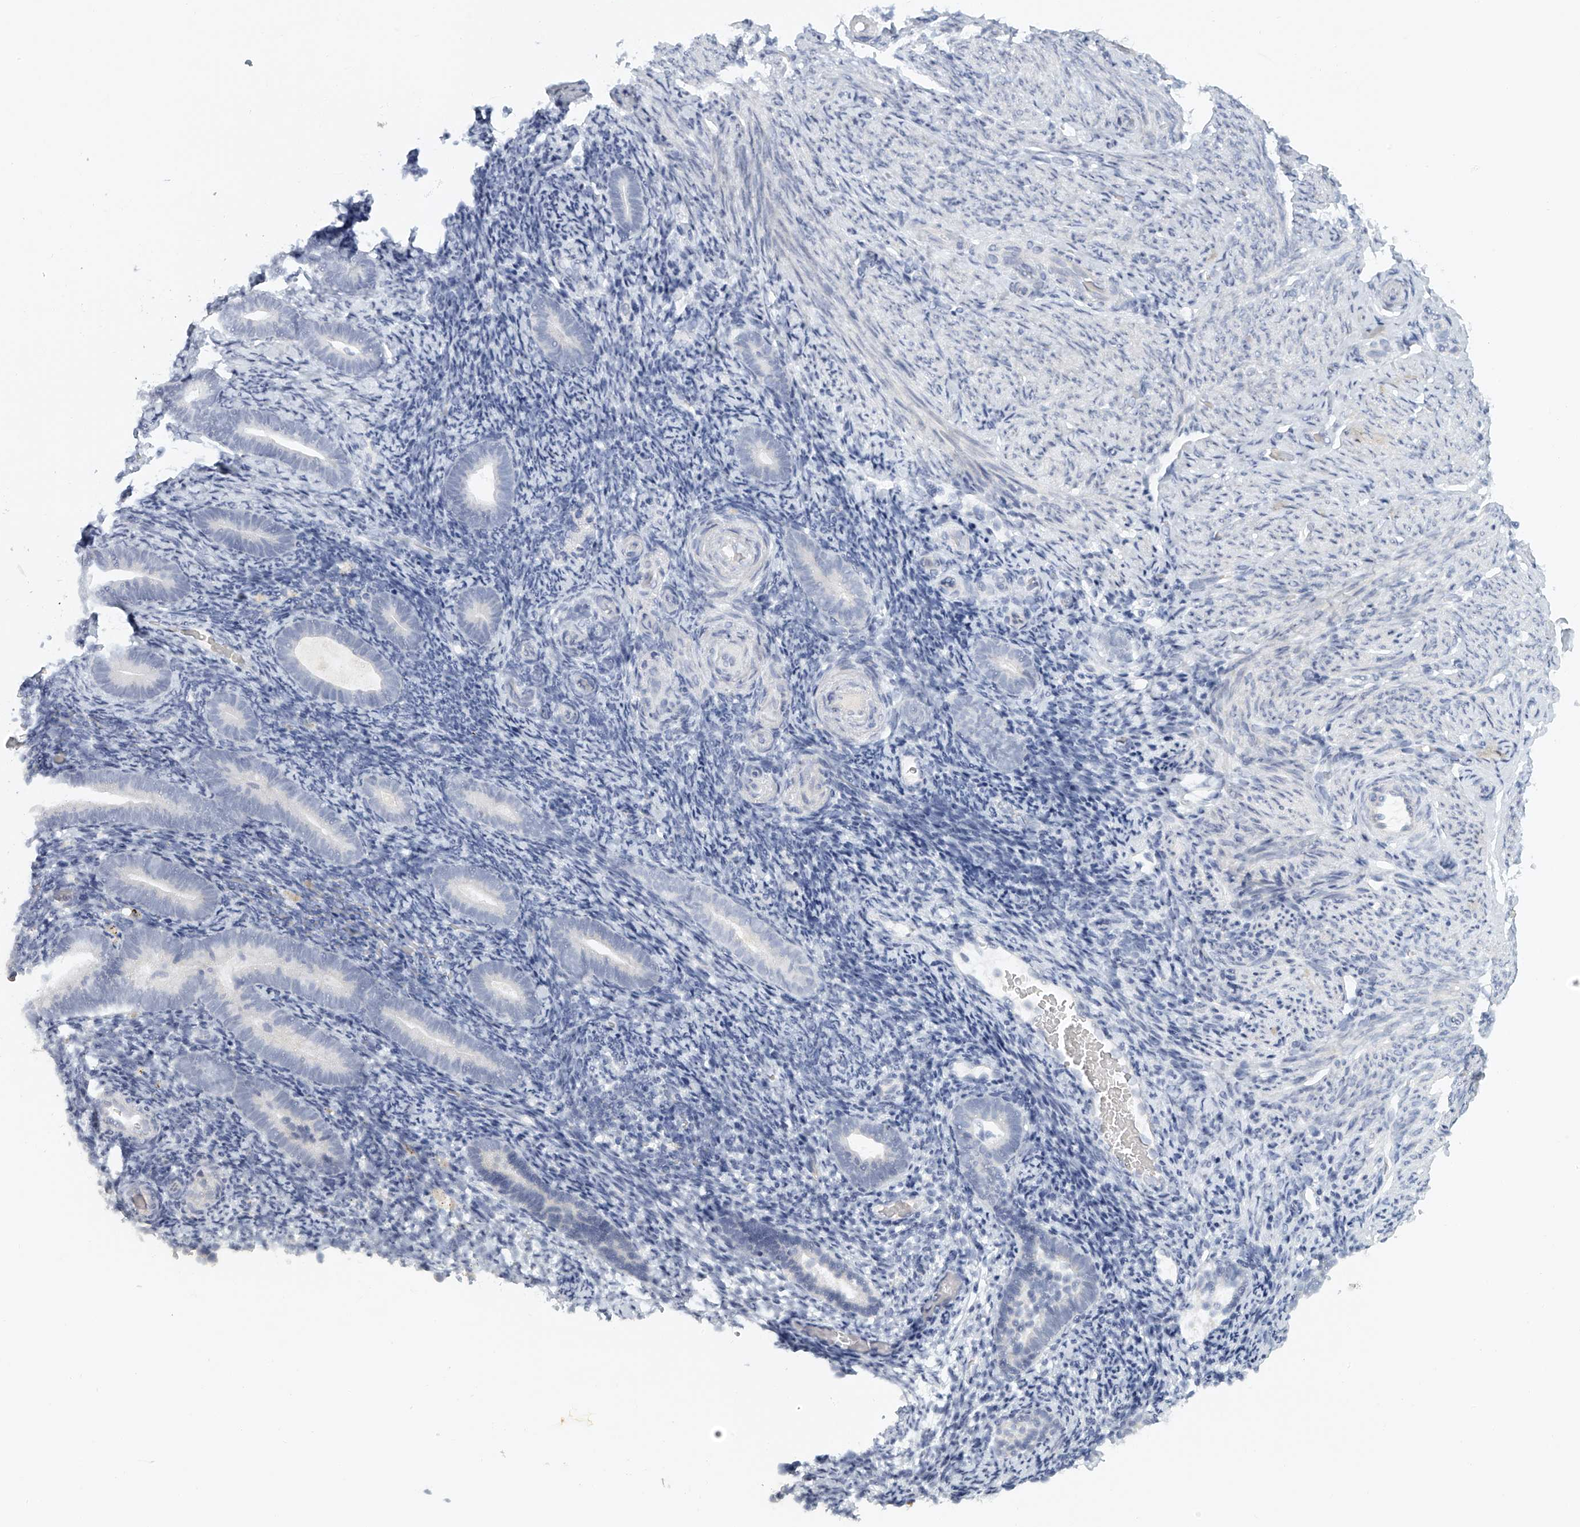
{"staining": {"intensity": "negative", "quantity": "none", "location": "none"}, "tissue": "endometrium", "cell_type": "Cells in endometrial stroma", "image_type": "normal", "snomed": [{"axis": "morphology", "description": "Normal tissue, NOS"}, {"axis": "topography", "description": "Endometrium"}], "caption": "The photomicrograph demonstrates no staining of cells in endometrial stroma in normal endometrium. Brightfield microscopy of IHC stained with DAB (brown) and hematoxylin (blue), captured at high magnification.", "gene": "FAT2", "patient": {"sex": "female", "age": 51}}